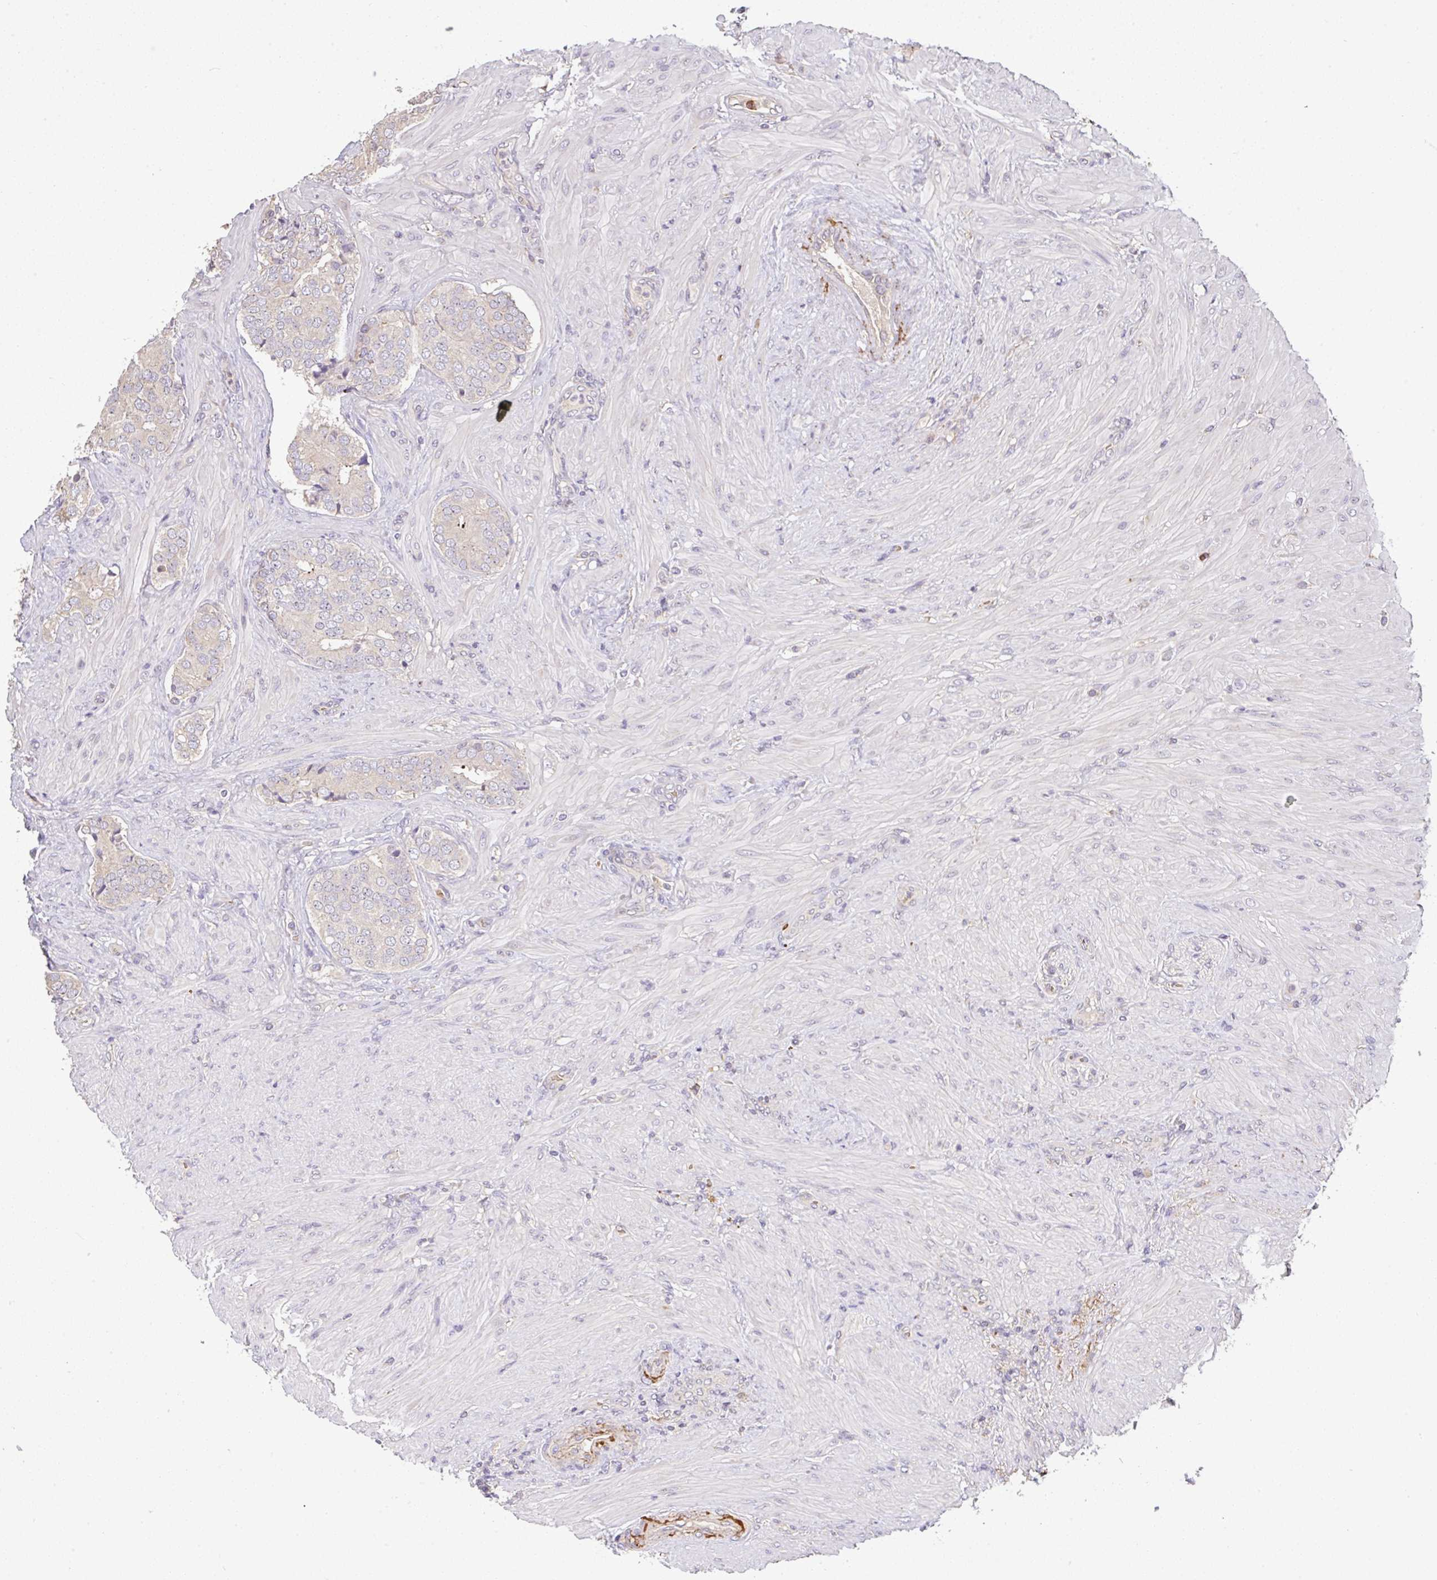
{"staining": {"intensity": "negative", "quantity": "none", "location": "none"}, "tissue": "prostate cancer", "cell_type": "Tumor cells", "image_type": "cancer", "snomed": [{"axis": "morphology", "description": "Adenocarcinoma, High grade"}, {"axis": "topography", "description": "Prostate"}], "caption": "Immunohistochemical staining of human high-grade adenocarcinoma (prostate) reveals no significant positivity in tumor cells. The staining was performed using DAB (3,3'-diaminobenzidine) to visualize the protein expression in brown, while the nuclei were stained in blue with hematoxylin (Magnification: 20x).", "gene": "C1QTNF9B", "patient": {"sex": "male", "age": 62}}